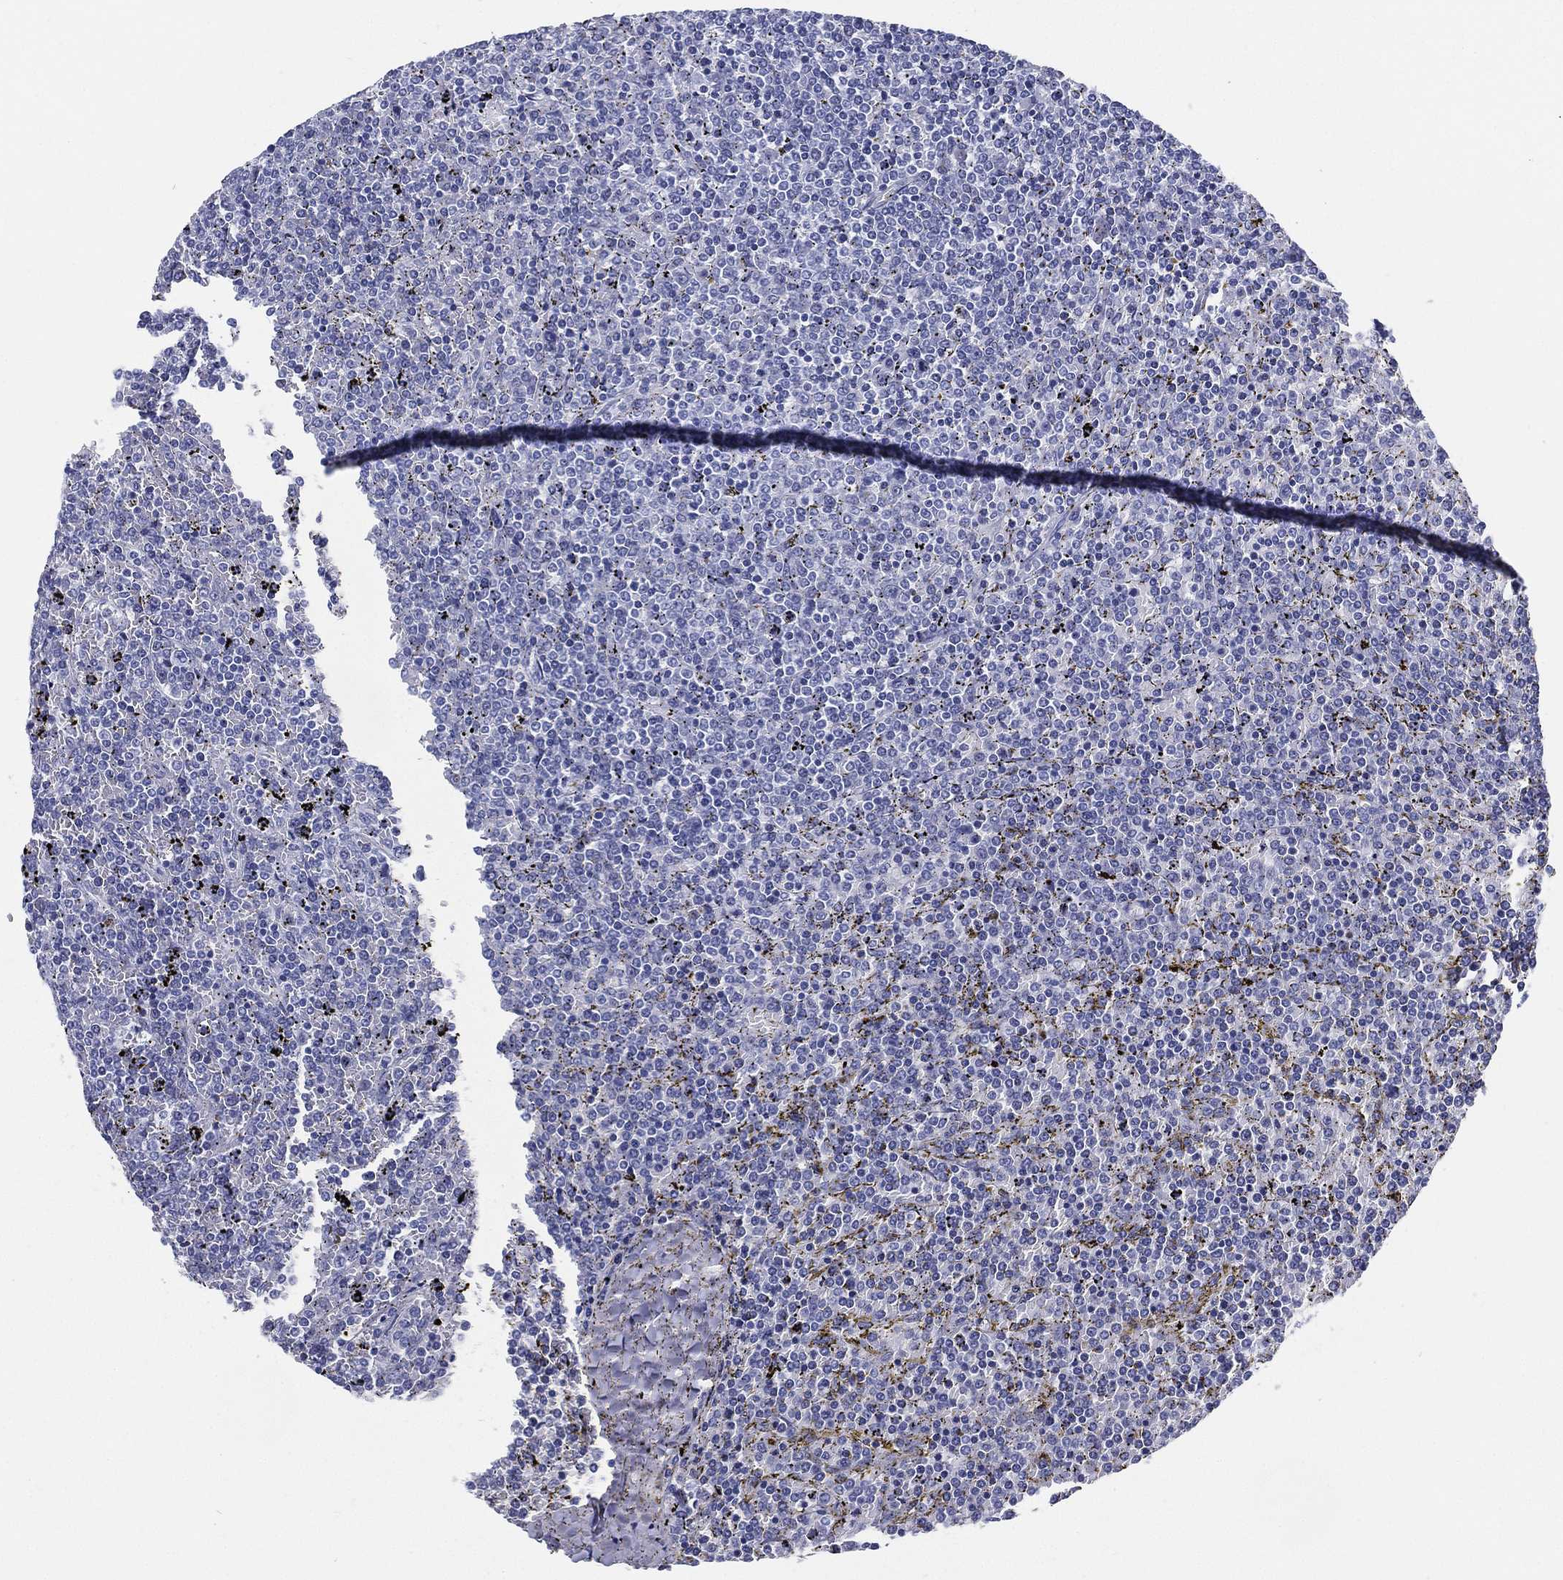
{"staining": {"intensity": "negative", "quantity": "none", "location": "none"}, "tissue": "lymphoma", "cell_type": "Tumor cells", "image_type": "cancer", "snomed": [{"axis": "morphology", "description": "Malignant lymphoma, non-Hodgkin's type, Low grade"}, {"axis": "topography", "description": "Spleen"}], "caption": "DAB (3,3'-diaminobenzidine) immunohistochemical staining of human malignant lymphoma, non-Hodgkin's type (low-grade) demonstrates no significant positivity in tumor cells. The staining was performed using DAB (3,3'-diaminobenzidine) to visualize the protein expression in brown, while the nuclei were stained in blue with hematoxylin (Magnification: 20x).", "gene": "RSPH4A", "patient": {"sex": "female", "age": 77}}